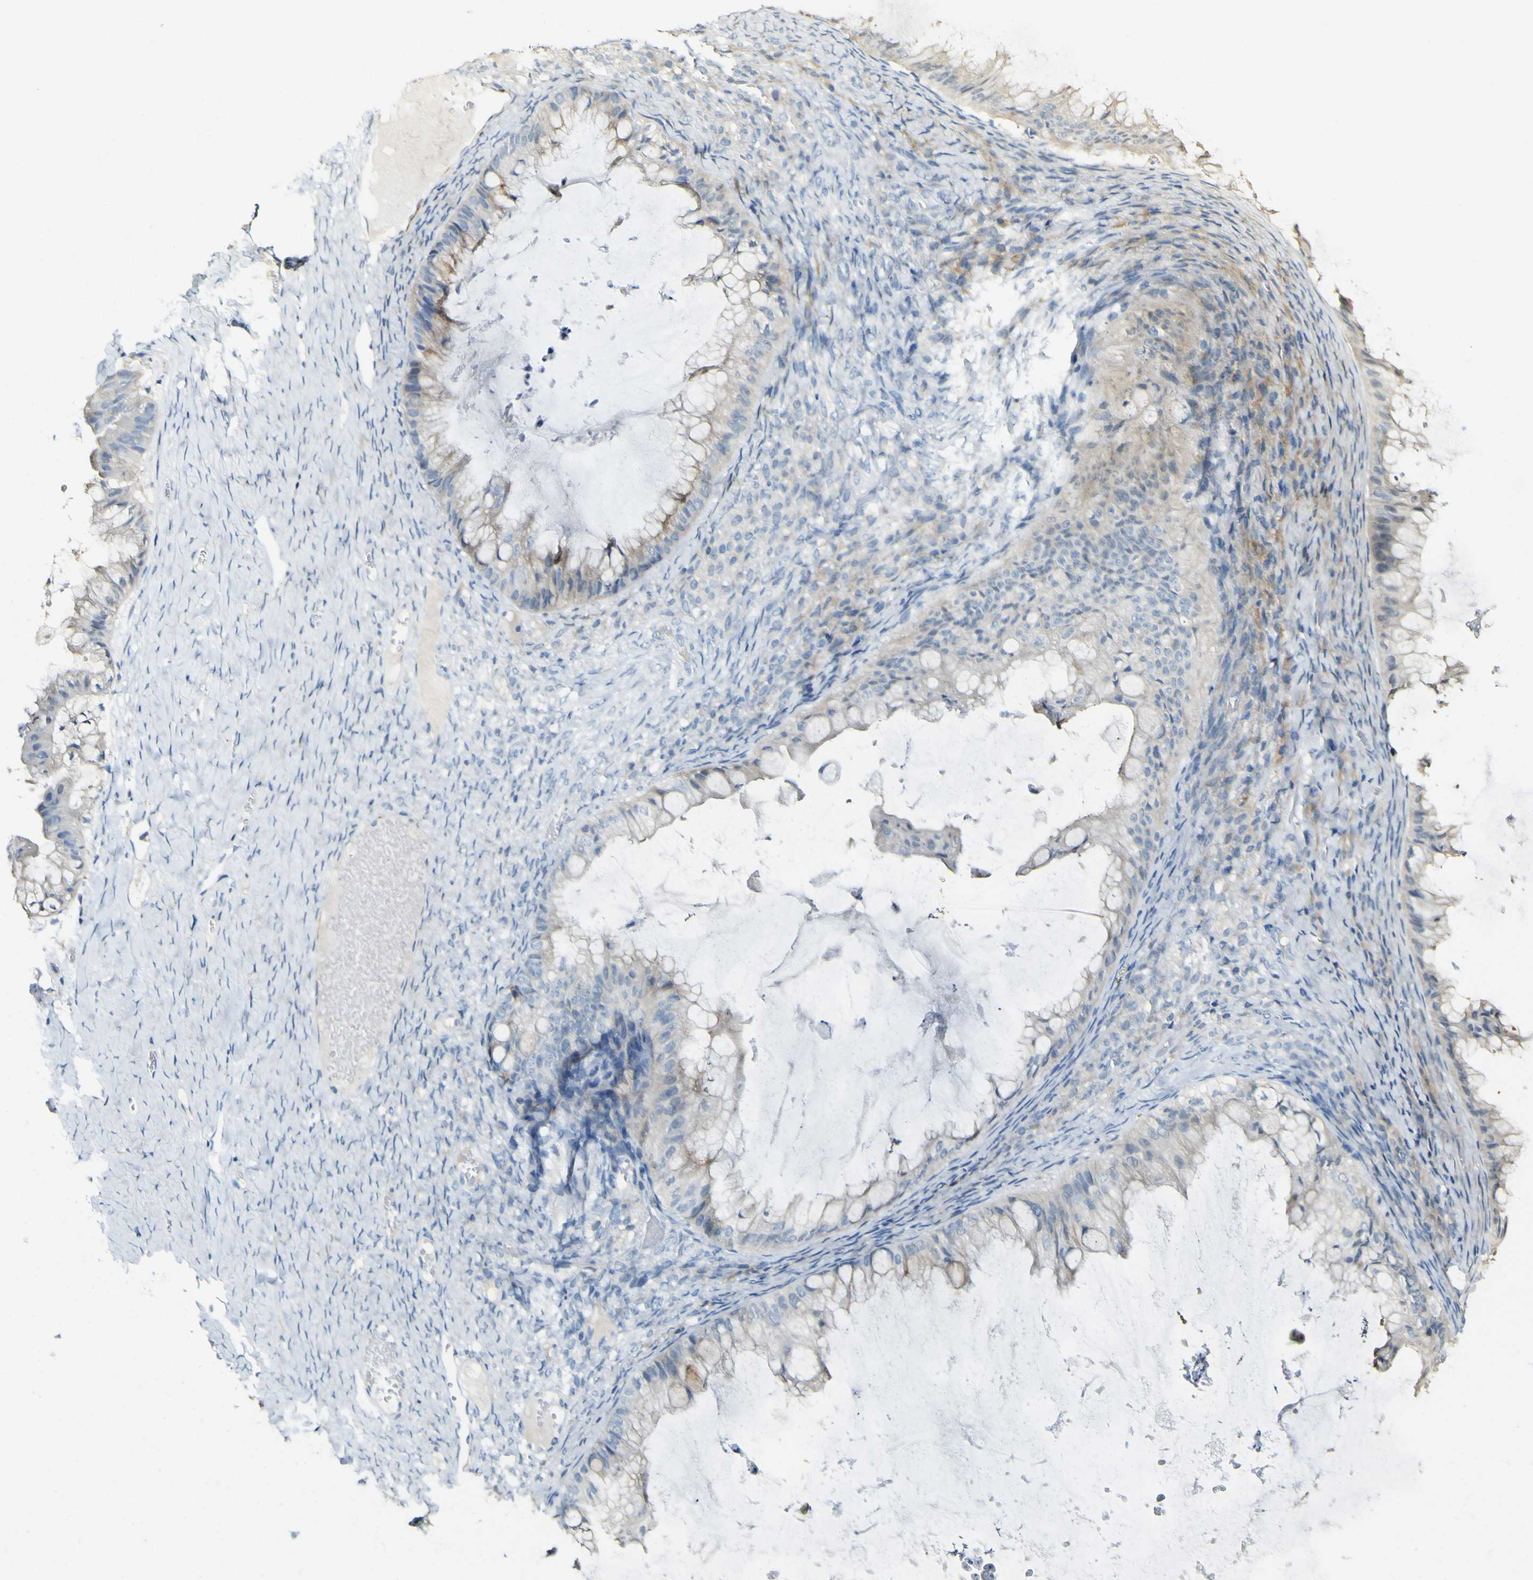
{"staining": {"intensity": "weak", "quantity": "25%-75%", "location": "cytoplasmic/membranous"}, "tissue": "ovarian cancer", "cell_type": "Tumor cells", "image_type": "cancer", "snomed": [{"axis": "morphology", "description": "Cystadenocarcinoma, mucinous, NOS"}, {"axis": "topography", "description": "Ovary"}], "caption": "Protein analysis of ovarian cancer tissue displays weak cytoplasmic/membranous expression in approximately 25%-75% of tumor cells.", "gene": "FMO3", "patient": {"sex": "female", "age": 61}}